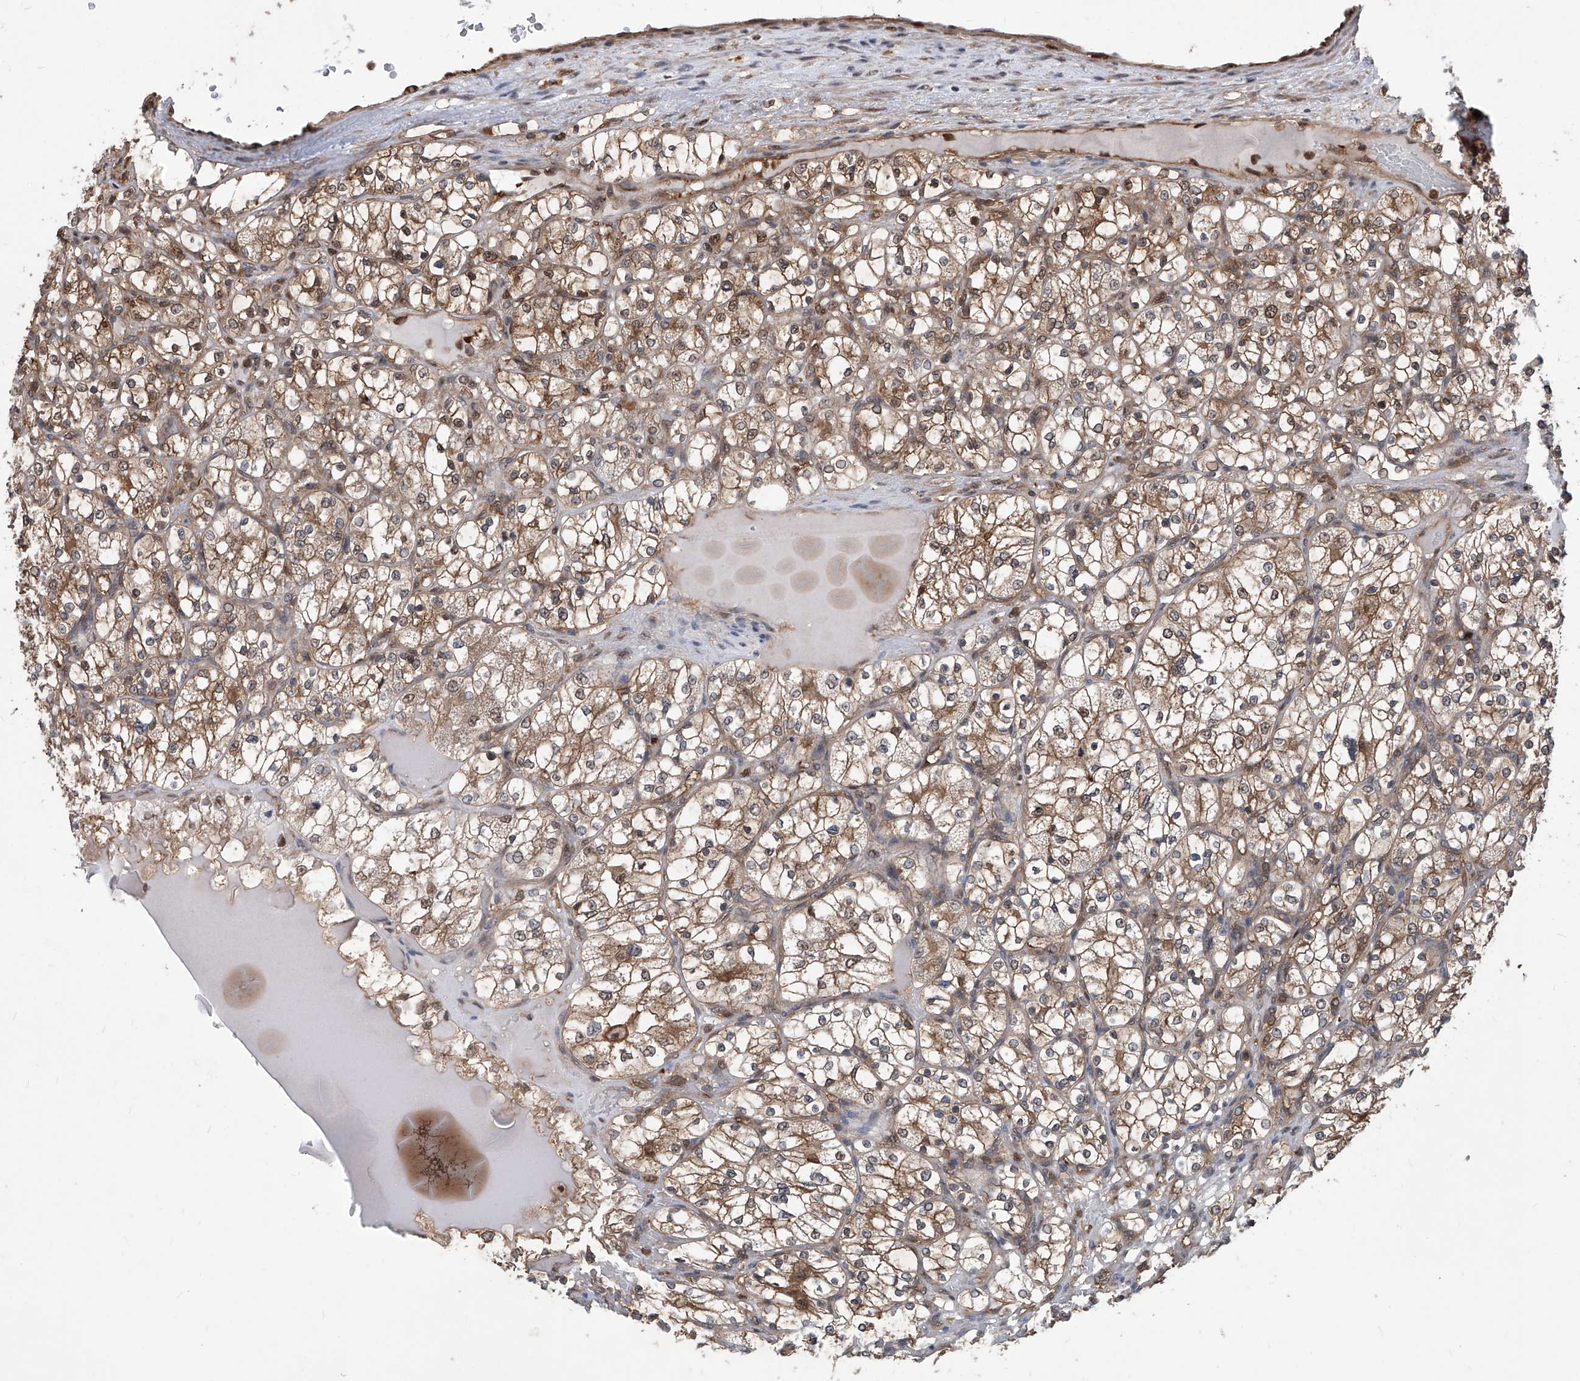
{"staining": {"intensity": "moderate", "quantity": ">75%", "location": "cytoplasmic/membranous"}, "tissue": "renal cancer", "cell_type": "Tumor cells", "image_type": "cancer", "snomed": [{"axis": "morphology", "description": "Adenocarcinoma, NOS"}, {"axis": "topography", "description": "Kidney"}], "caption": "Tumor cells reveal medium levels of moderate cytoplasmic/membranous expression in about >75% of cells in human renal adenocarcinoma. The protein is shown in brown color, while the nuclei are stained blue.", "gene": "PSMB1", "patient": {"sex": "female", "age": 69}}